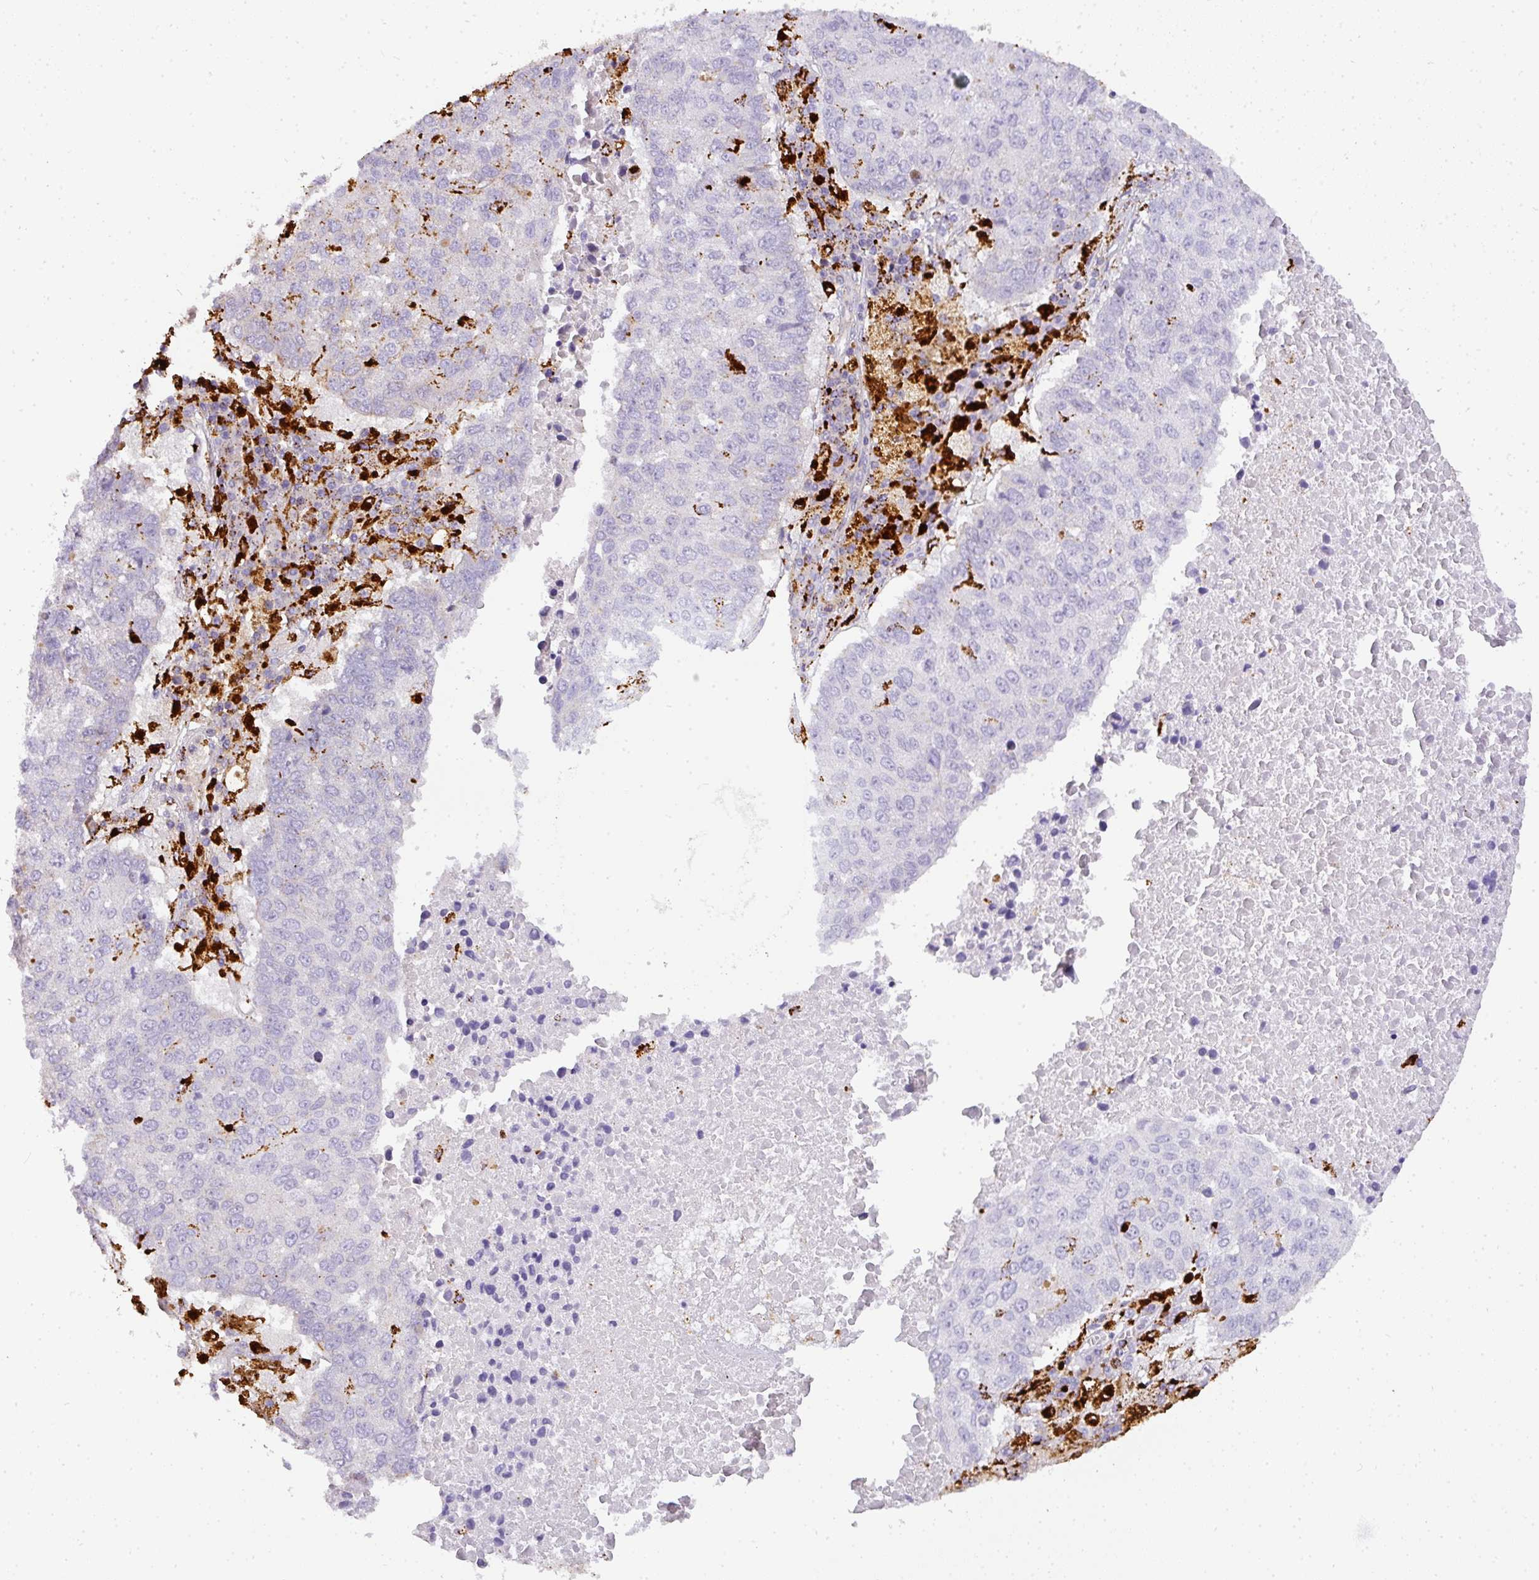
{"staining": {"intensity": "negative", "quantity": "none", "location": "none"}, "tissue": "lung cancer", "cell_type": "Tumor cells", "image_type": "cancer", "snomed": [{"axis": "morphology", "description": "Squamous cell carcinoma, NOS"}, {"axis": "topography", "description": "Lung"}], "caption": "Histopathology image shows no protein expression in tumor cells of lung cancer tissue.", "gene": "MMACHC", "patient": {"sex": "male", "age": 73}}